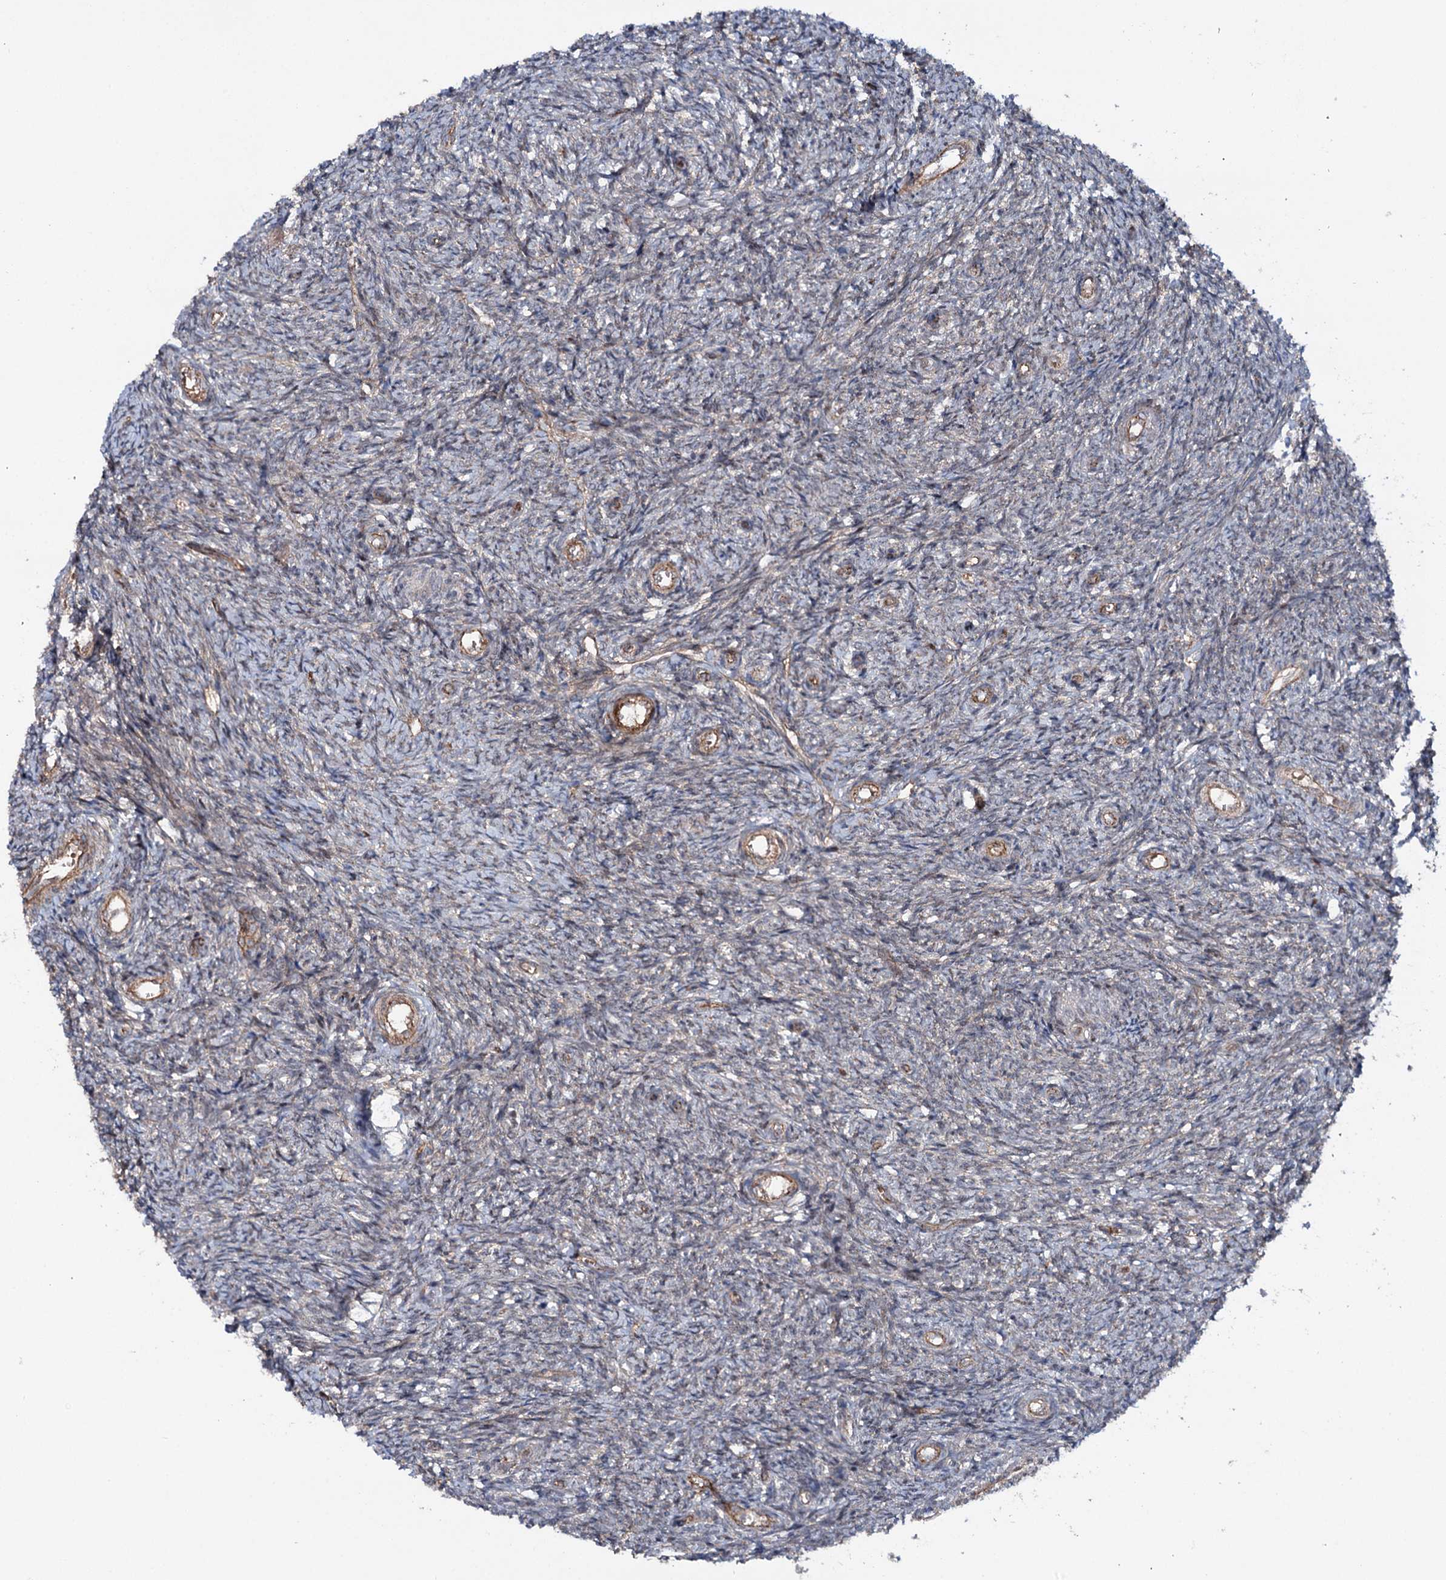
{"staining": {"intensity": "moderate", "quantity": "<25%", "location": "cytoplasmic/membranous"}, "tissue": "ovary", "cell_type": "Ovarian stroma cells", "image_type": "normal", "snomed": [{"axis": "morphology", "description": "Normal tissue, NOS"}, {"axis": "topography", "description": "Ovary"}], "caption": "Ovary stained for a protein exhibits moderate cytoplasmic/membranous positivity in ovarian stroma cells. (Stains: DAB in brown, nuclei in blue, Microscopy: brightfield microscopy at high magnification).", "gene": "ADGRG4", "patient": {"sex": "female", "age": 44}}